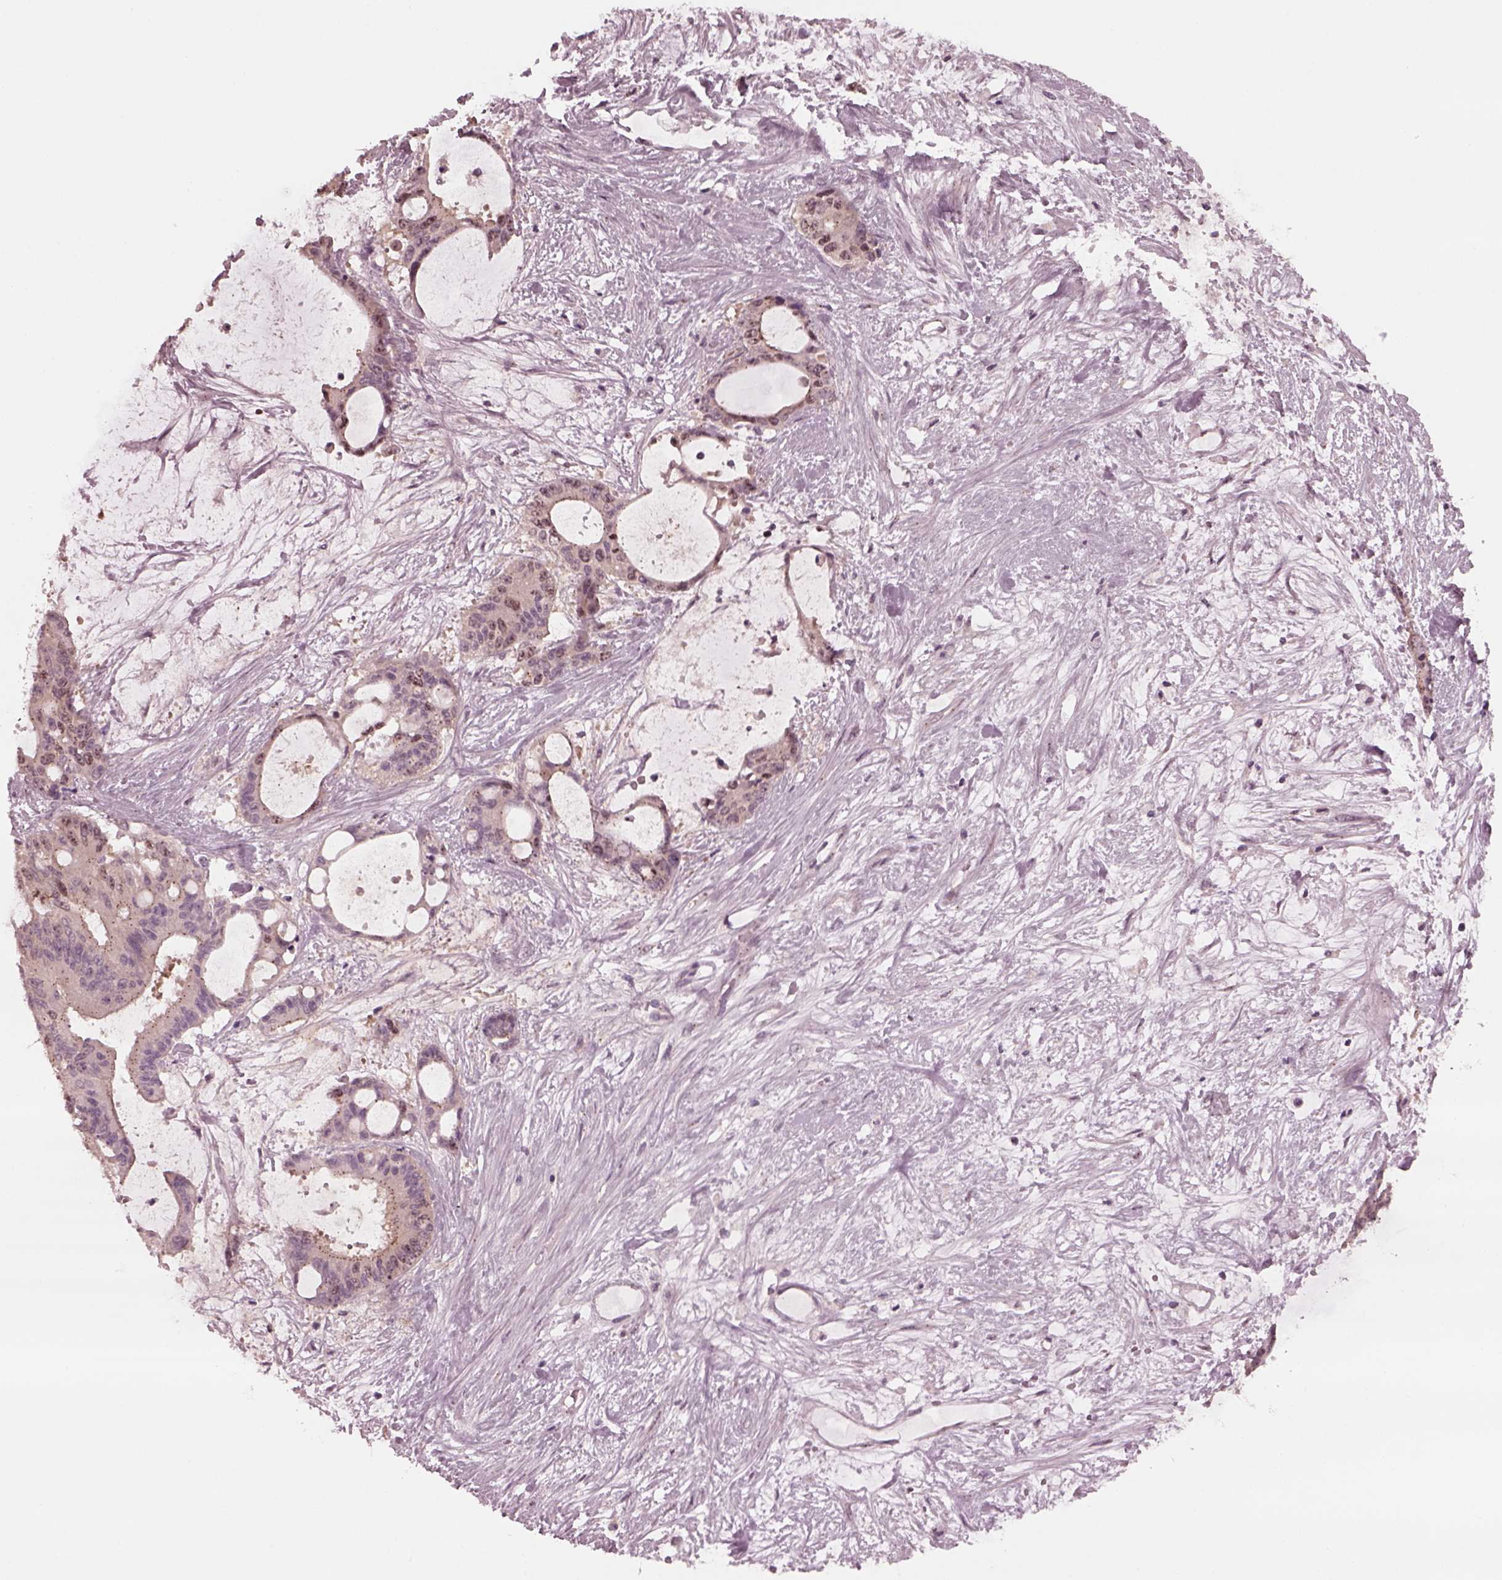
{"staining": {"intensity": "weak", "quantity": "<25%", "location": "cytoplasmic/membranous"}, "tissue": "liver cancer", "cell_type": "Tumor cells", "image_type": "cancer", "snomed": [{"axis": "morphology", "description": "Normal tissue, NOS"}, {"axis": "morphology", "description": "Cholangiocarcinoma"}, {"axis": "topography", "description": "Liver"}, {"axis": "topography", "description": "Peripheral nerve tissue"}], "caption": "Immunohistochemical staining of human liver cancer displays no significant staining in tumor cells.", "gene": "SAXO1", "patient": {"sex": "female", "age": 73}}